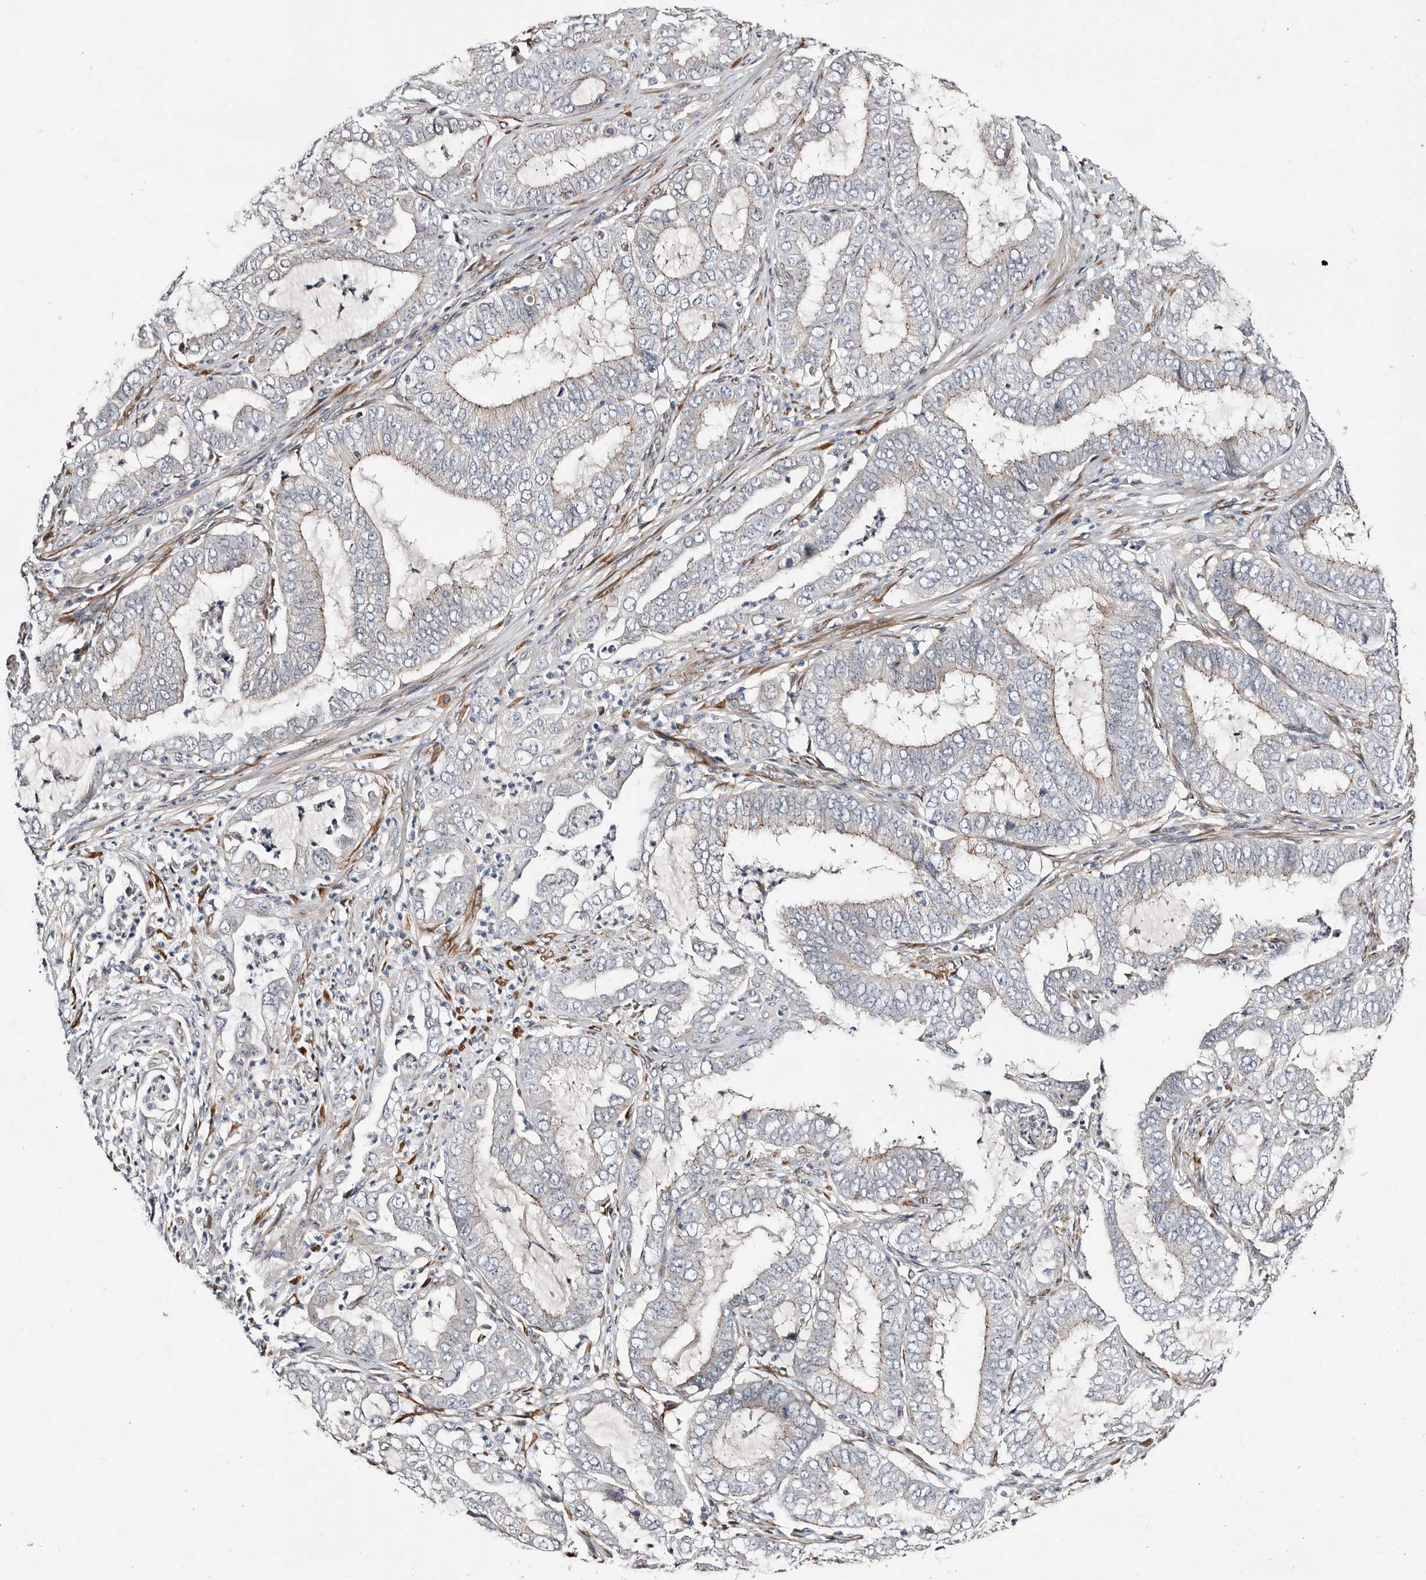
{"staining": {"intensity": "negative", "quantity": "none", "location": "none"}, "tissue": "endometrial cancer", "cell_type": "Tumor cells", "image_type": "cancer", "snomed": [{"axis": "morphology", "description": "Adenocarcinoma, NOS"}, {"axis": "topography", "description": "Endometrium"}], "caption": "Human adenocarcinoma (endometrial) stained for a protein using immunohistochemistry (IHC) shows no staining in tumor cells.", "gene": "USH1C", "patient": {"sex": "female", "age": 51}}